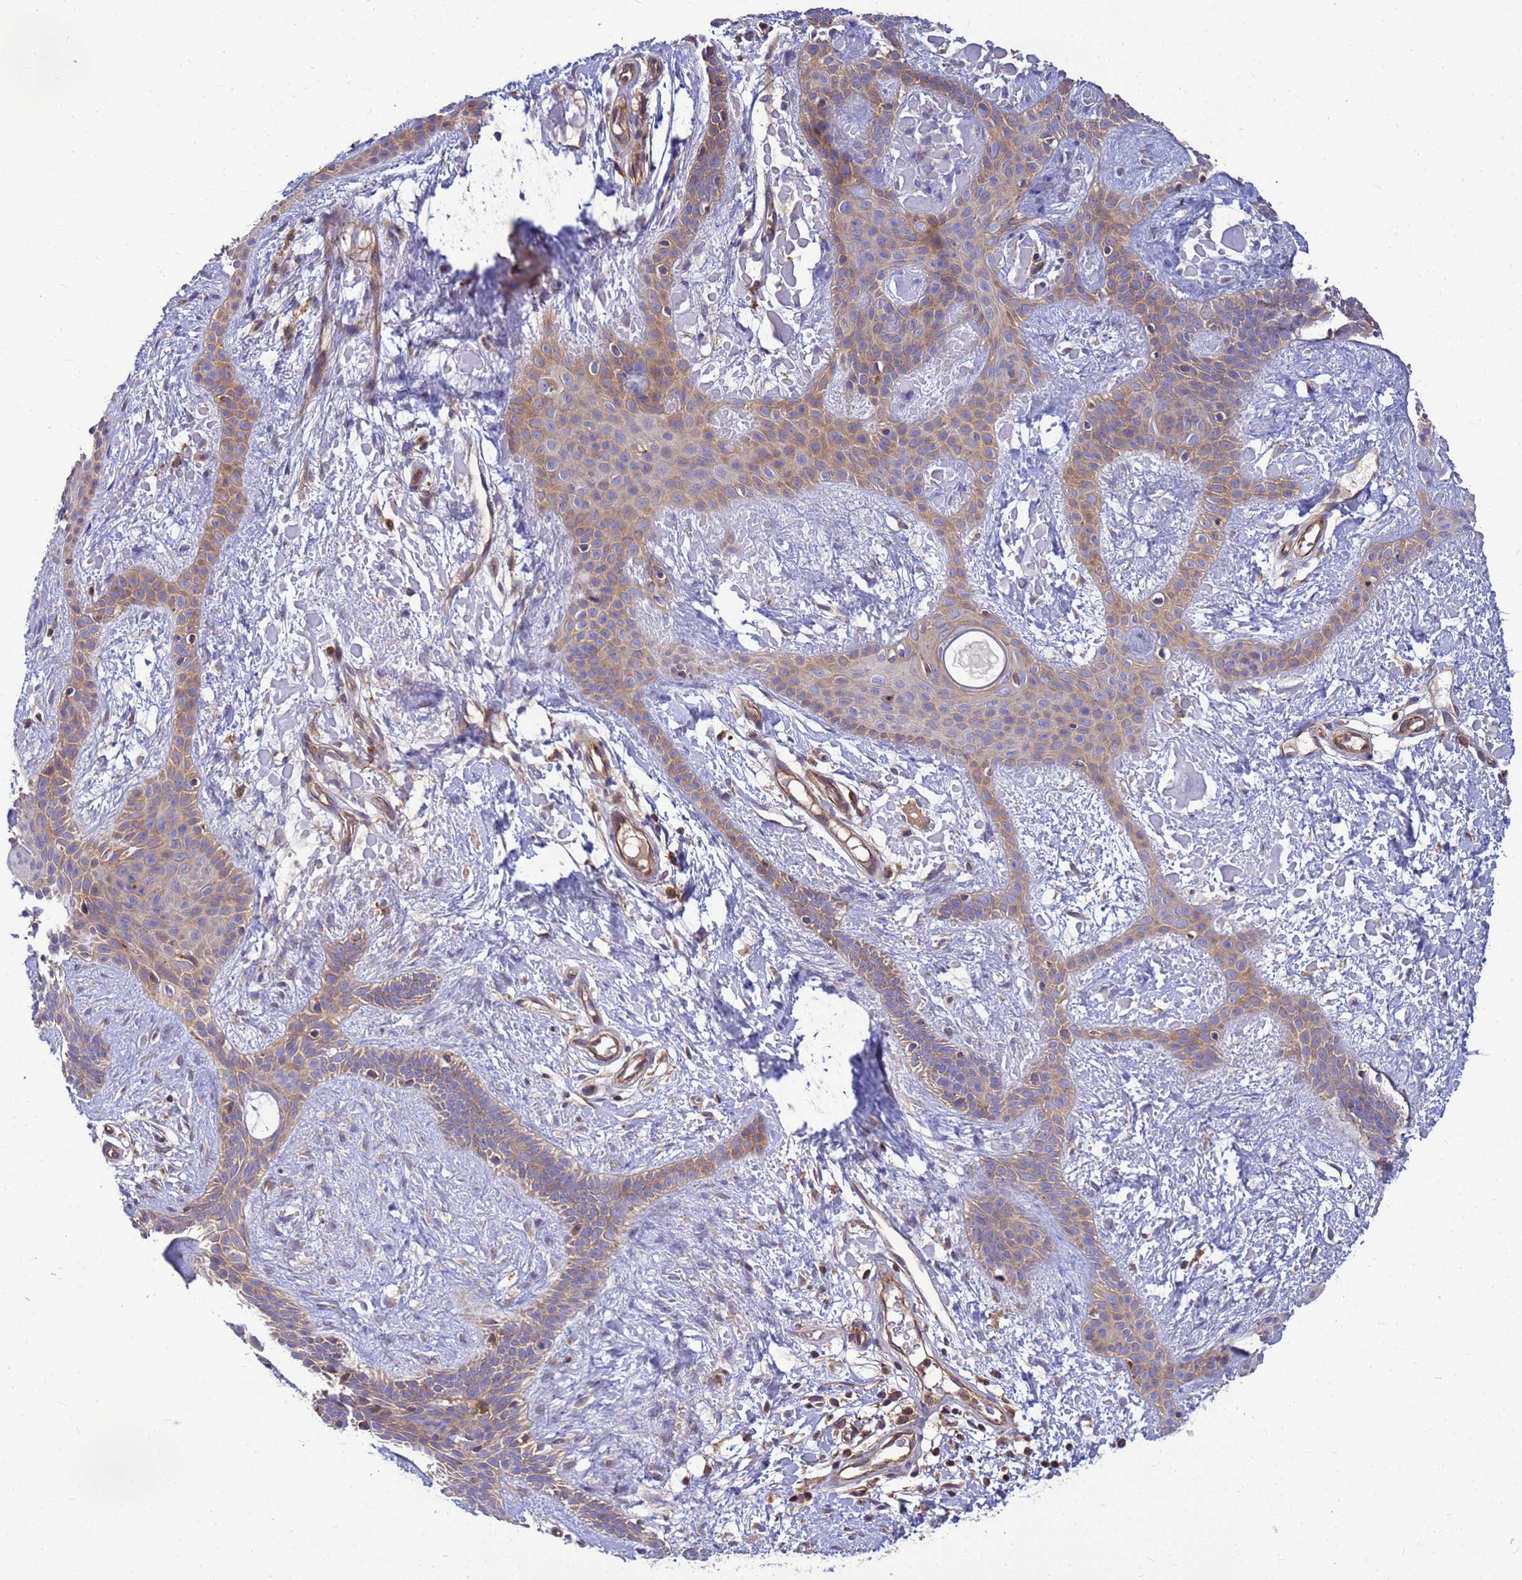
{"staining": {"intensity": "moderate", "quantity": "25%-75%", "location": "cytoplasmic/membranous"}, "tissue": "skin cancer", "cell_type": "Tumor cells", "image_type": "cancer", "snomed": [{"axis": "morphology", "description": "Basal cell carcinoma"}, {"axis": "topography", "description": "Skin"}], "caption": "Protein staining of skin basal cell carcinoma tissue reveals moderate cytoplasmic/membranous expression in approximately 25%-75% of tumor cells. The protein of interest is stained brown, and the nuclei are stained in blue (DAB IHC with brightfield microscopy, high magnification).", "gene": "BECN1", "patient": {"sex": "male", "age": 78}}